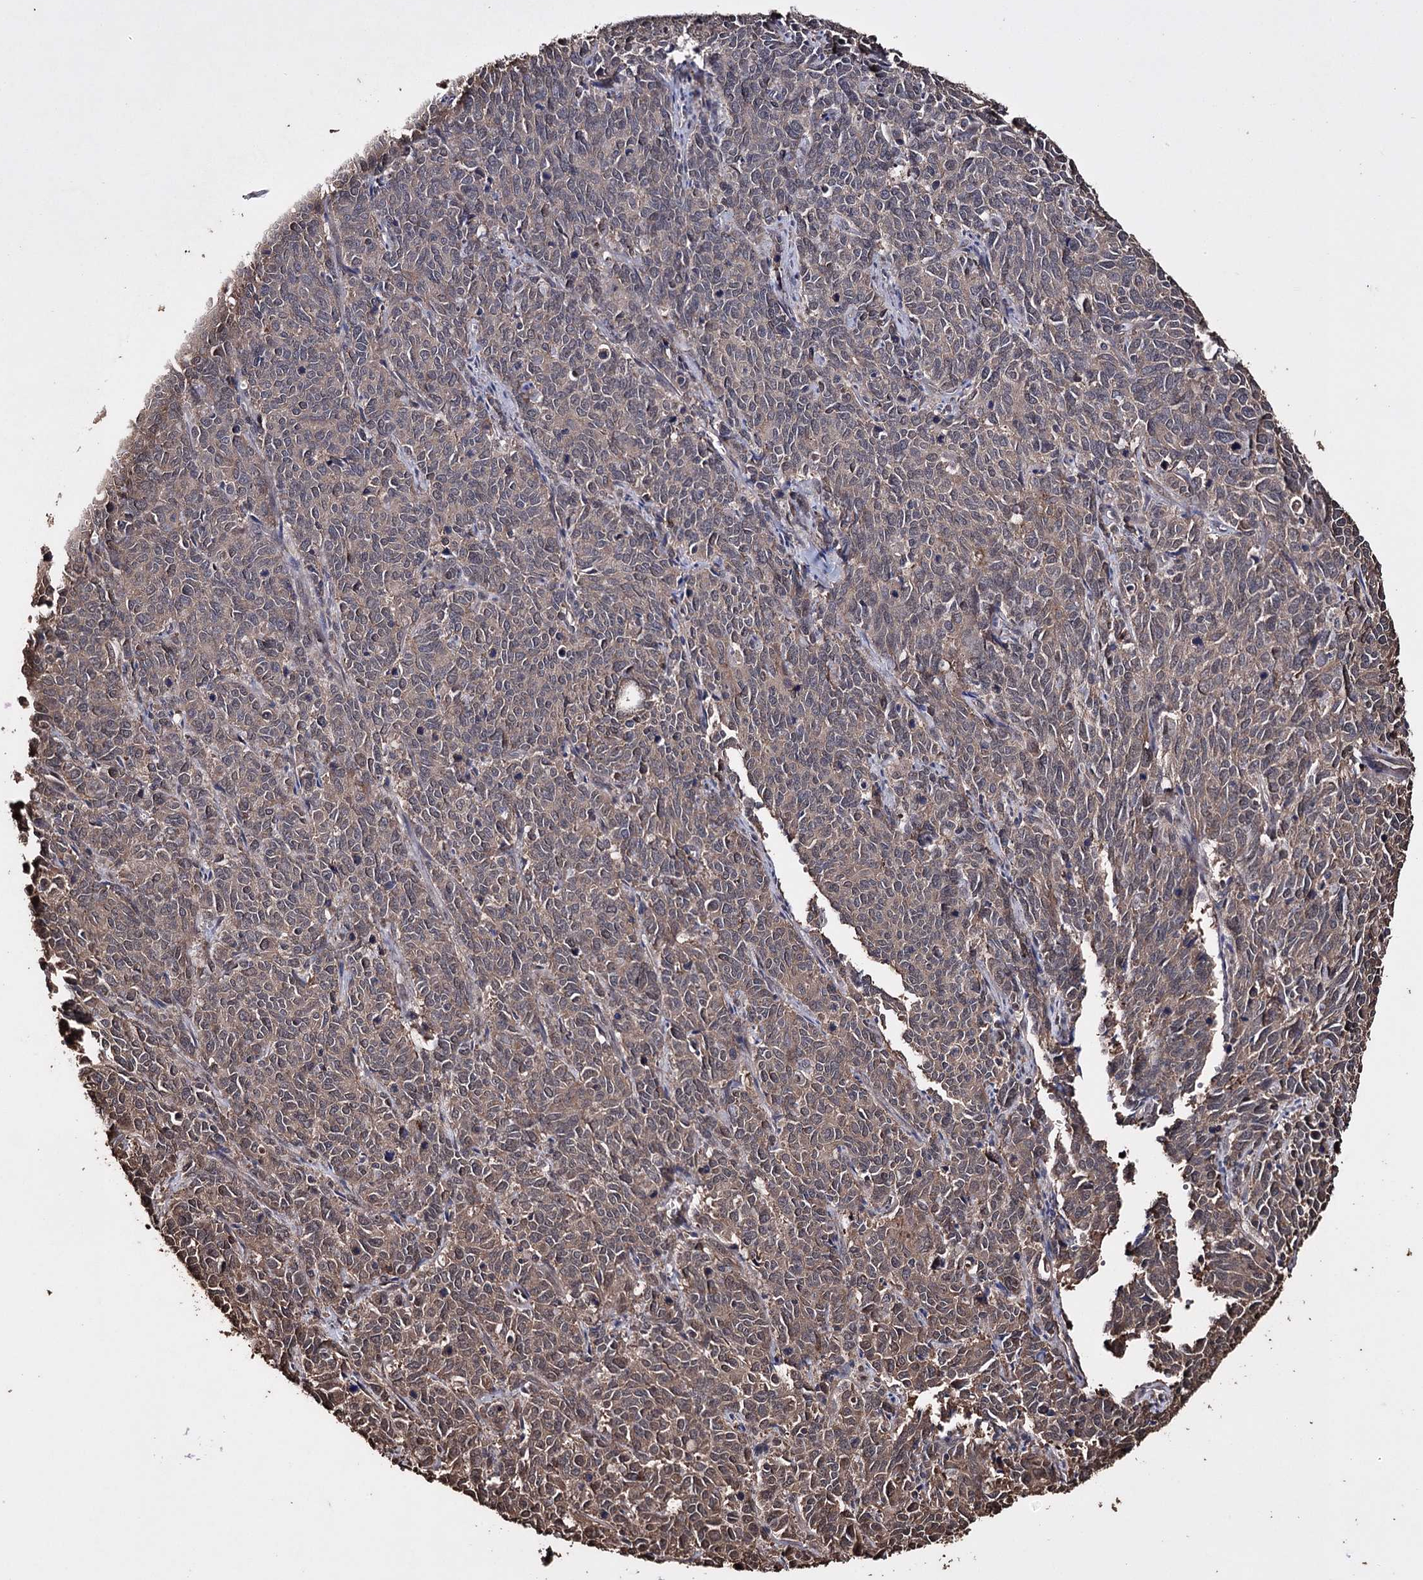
{"staining": {"intensity": "weak", "quantity": "25%-75%", "location": "cytoplasmic/membranous"}, "tissue": "cervical cancer", "cell_type": "Tumor cells", "image_type": "cancer", "snomed": [{"axis": "morphology", "description": "Squamous cell carcinoma, NOS"}, {"axis": "topography", "description": "Cervix"}], "caption": "A brown stain shows weak cytoplasmic/membranous staining of a protein in human cervical squamous cell carcinoma tumor cells. Nuclei are stained in blue.", "gene": "ZNF662", "patient": {"sex": "female", "age": 60}}